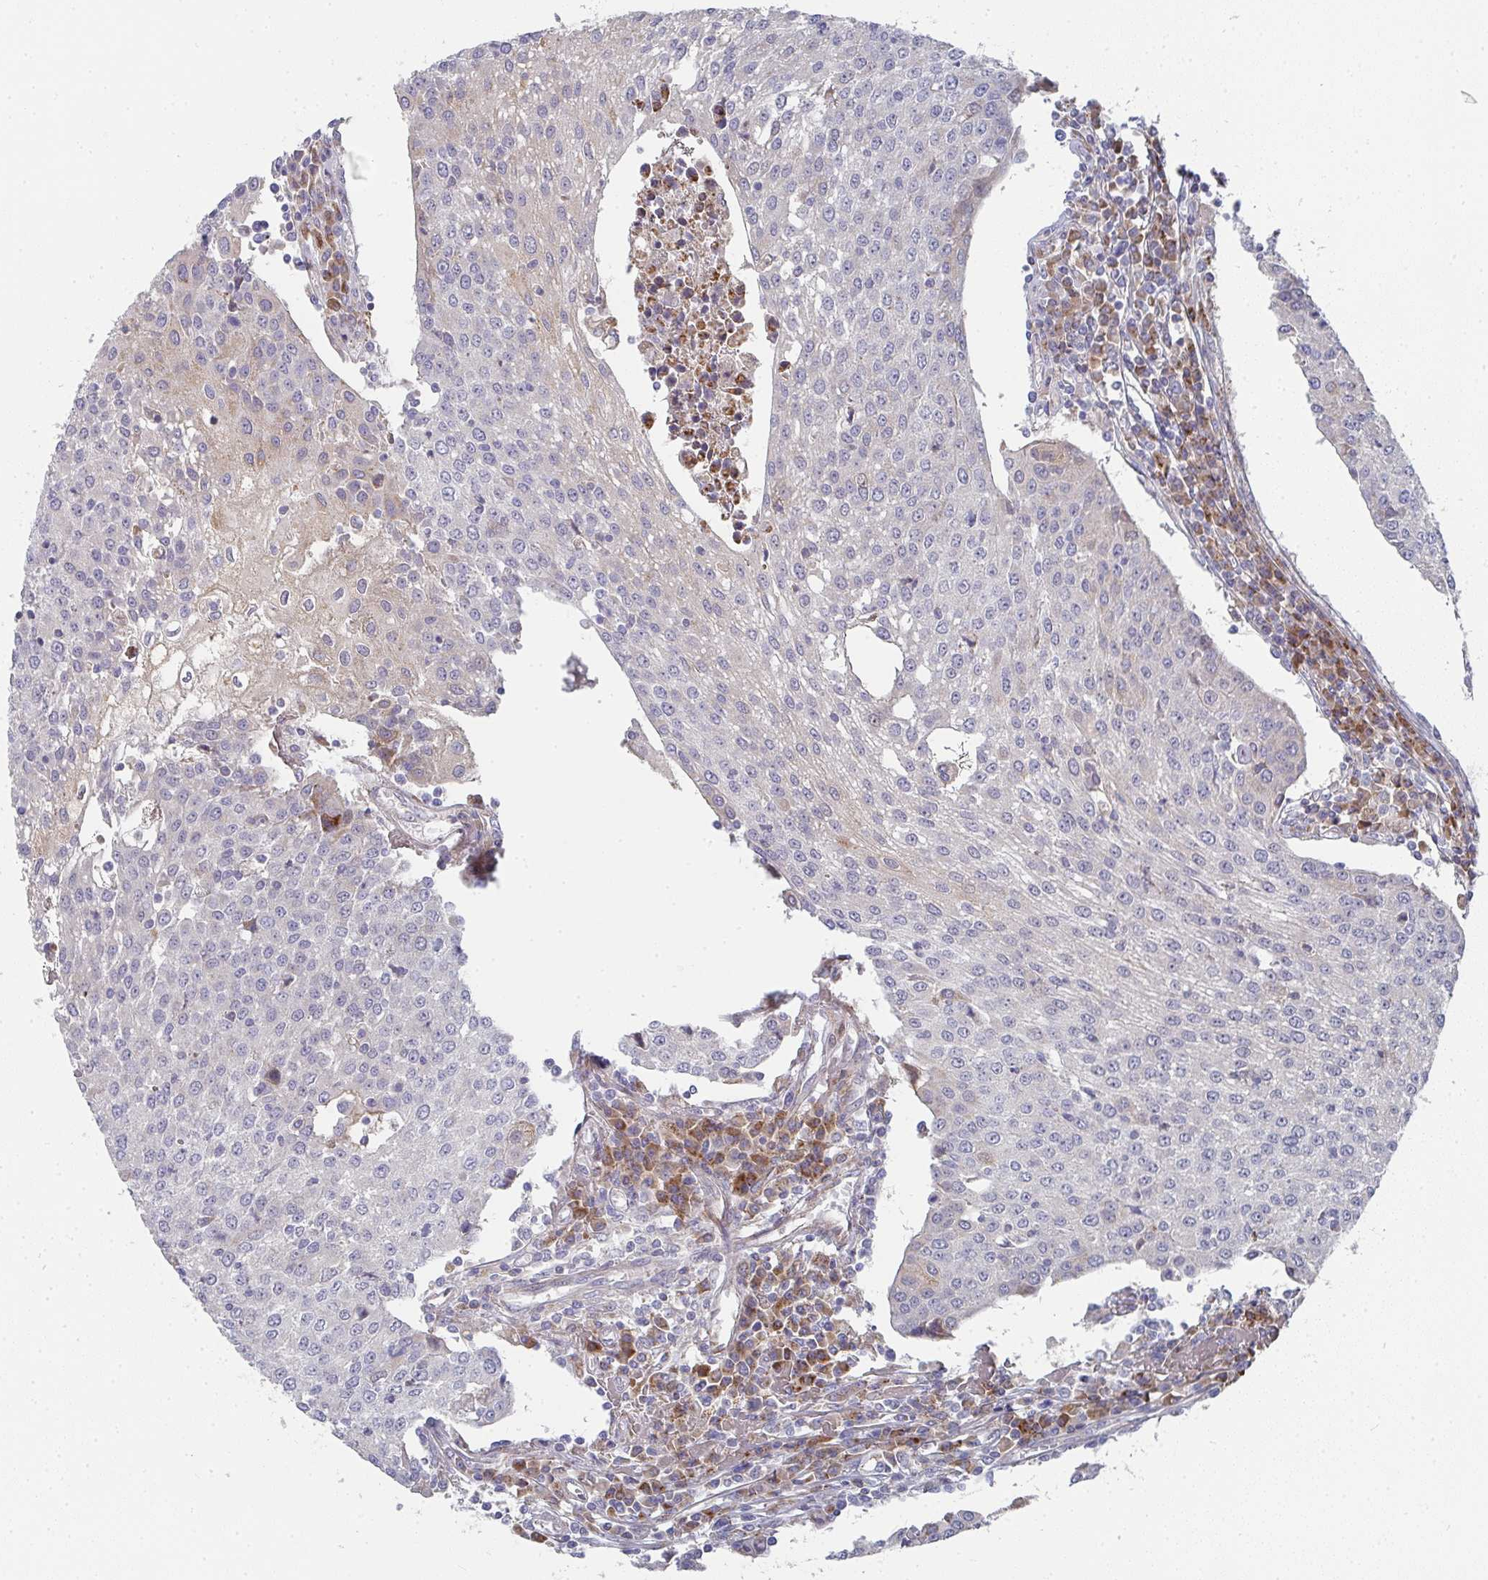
{"staining": {"intensity": "weak", "quantity": "<25%", "location": "cytoplasmic/membranous"}, "tissue": "urothelial cancer", "cell_type": "Tumor cells", "image_type": "cancer", "snomed": [{"axis": "morphology", "description": "Urothelial carcinoma, High grade"}, {"axis": "topography", "description": "Urinary bladder"}], "caption": "An immunohistochemistry photomicrograph of urothelial cancer is shown. There is no staining in tumor cells of urothelial cancer. The staining was performed using DAB to visualize the protein expression in brown, while the nuclei were stained in blue with hematoxylin (Magnification: 20x).", "gene": "RHEBL1", "patient": {"sex": "female", "age": 85}}